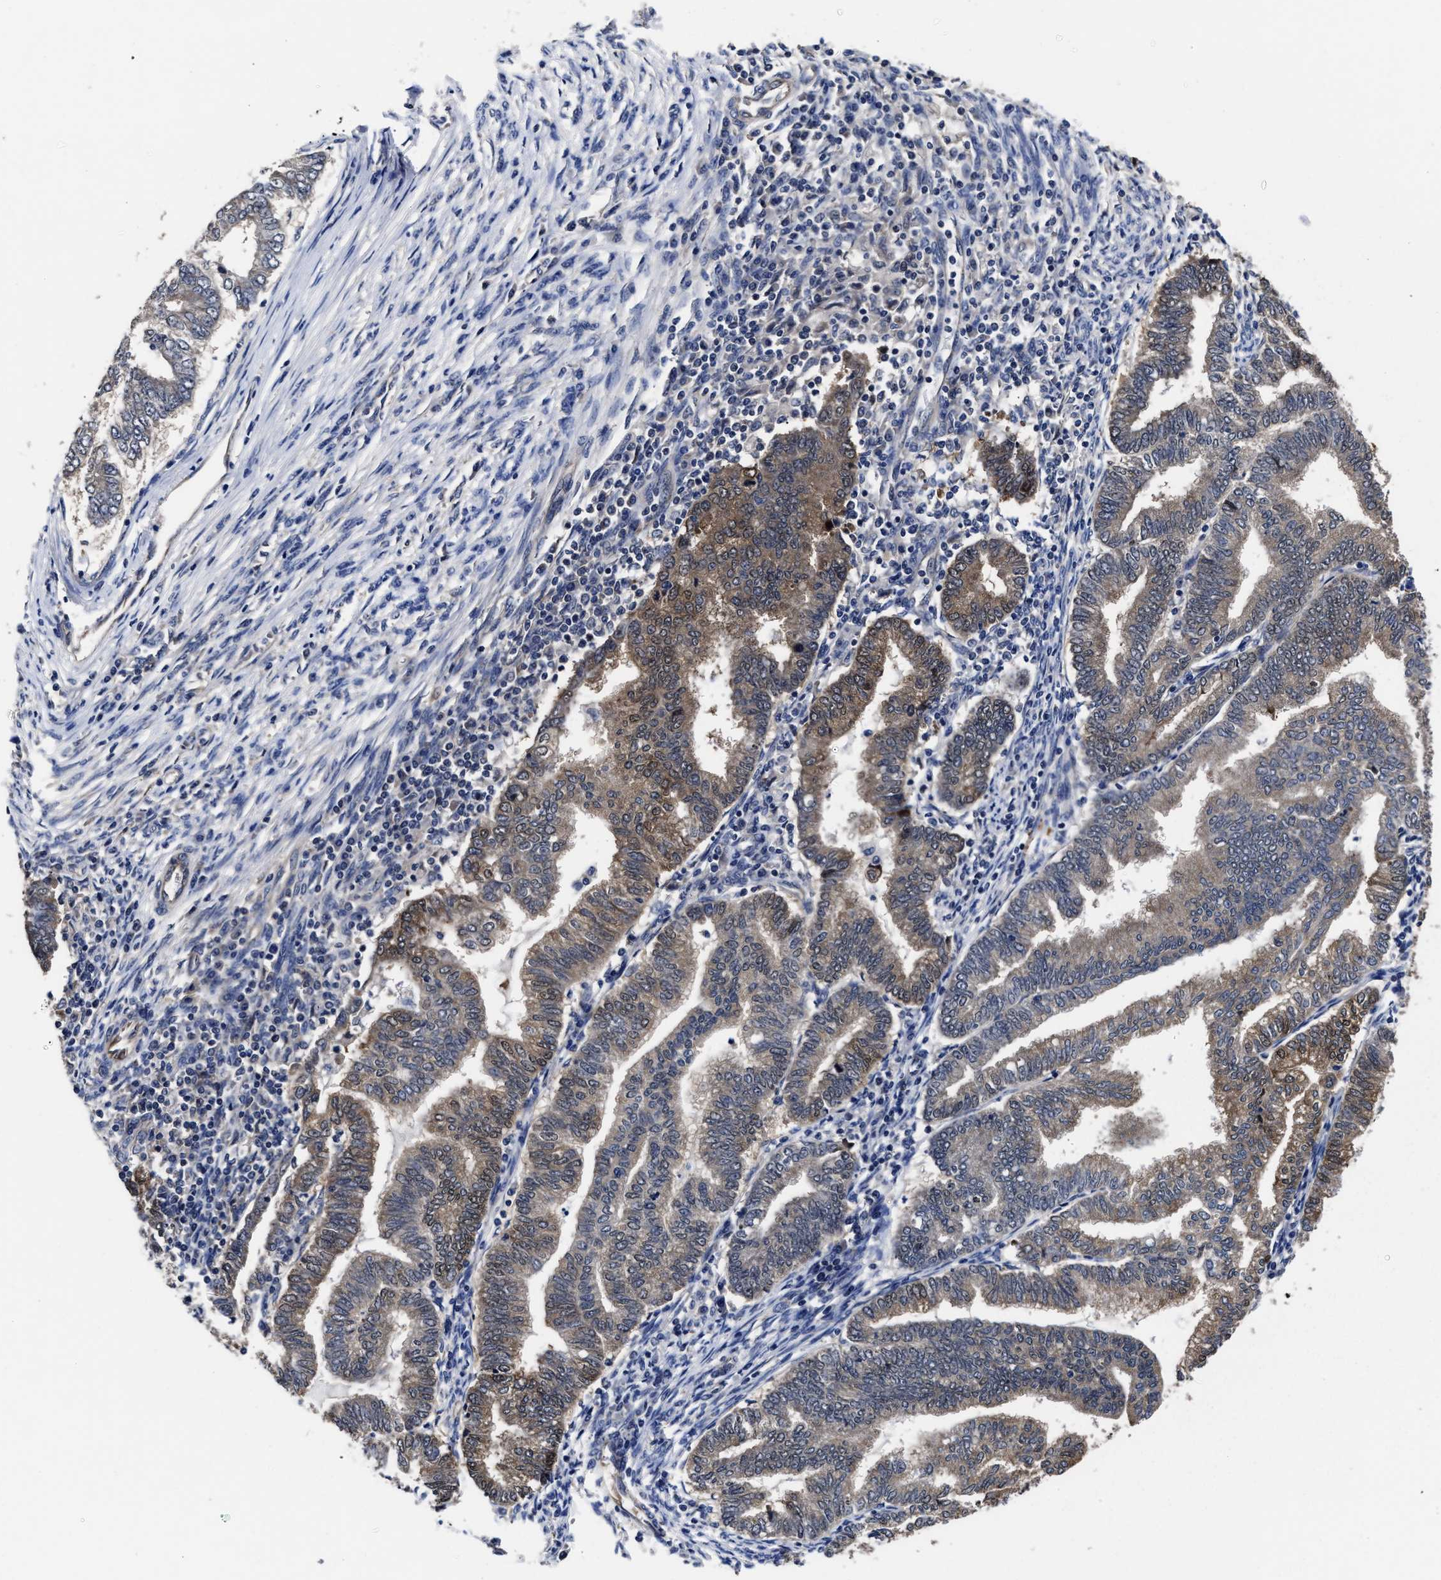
{"staining": {"intensity": "moderate", "quantity": "<25%", "location": "cytoplasmic/membranous"}, "tissue": "endometrial cancer", "cell_type": "Tumor cells", "image_type": "cancer", "snomed": [{"axis": "morphology", "description": "Polyp, NOS"}, {"axis": "morphology", "description": "Adenocarcinoma, NOS"}, {"axis": "morphology", "description": "Adenoma, NOS"}, {"axis": "topography", "description": "Endometrium"}], "caption": "Adenoma (endometrial) stained for a protein (brown) demonstrates moderate cytoplasmic/membranous positive staining in about <25% of tumor cells.", "gene": "SOCS5", "patient": {"sex": "female", "age": 79}}